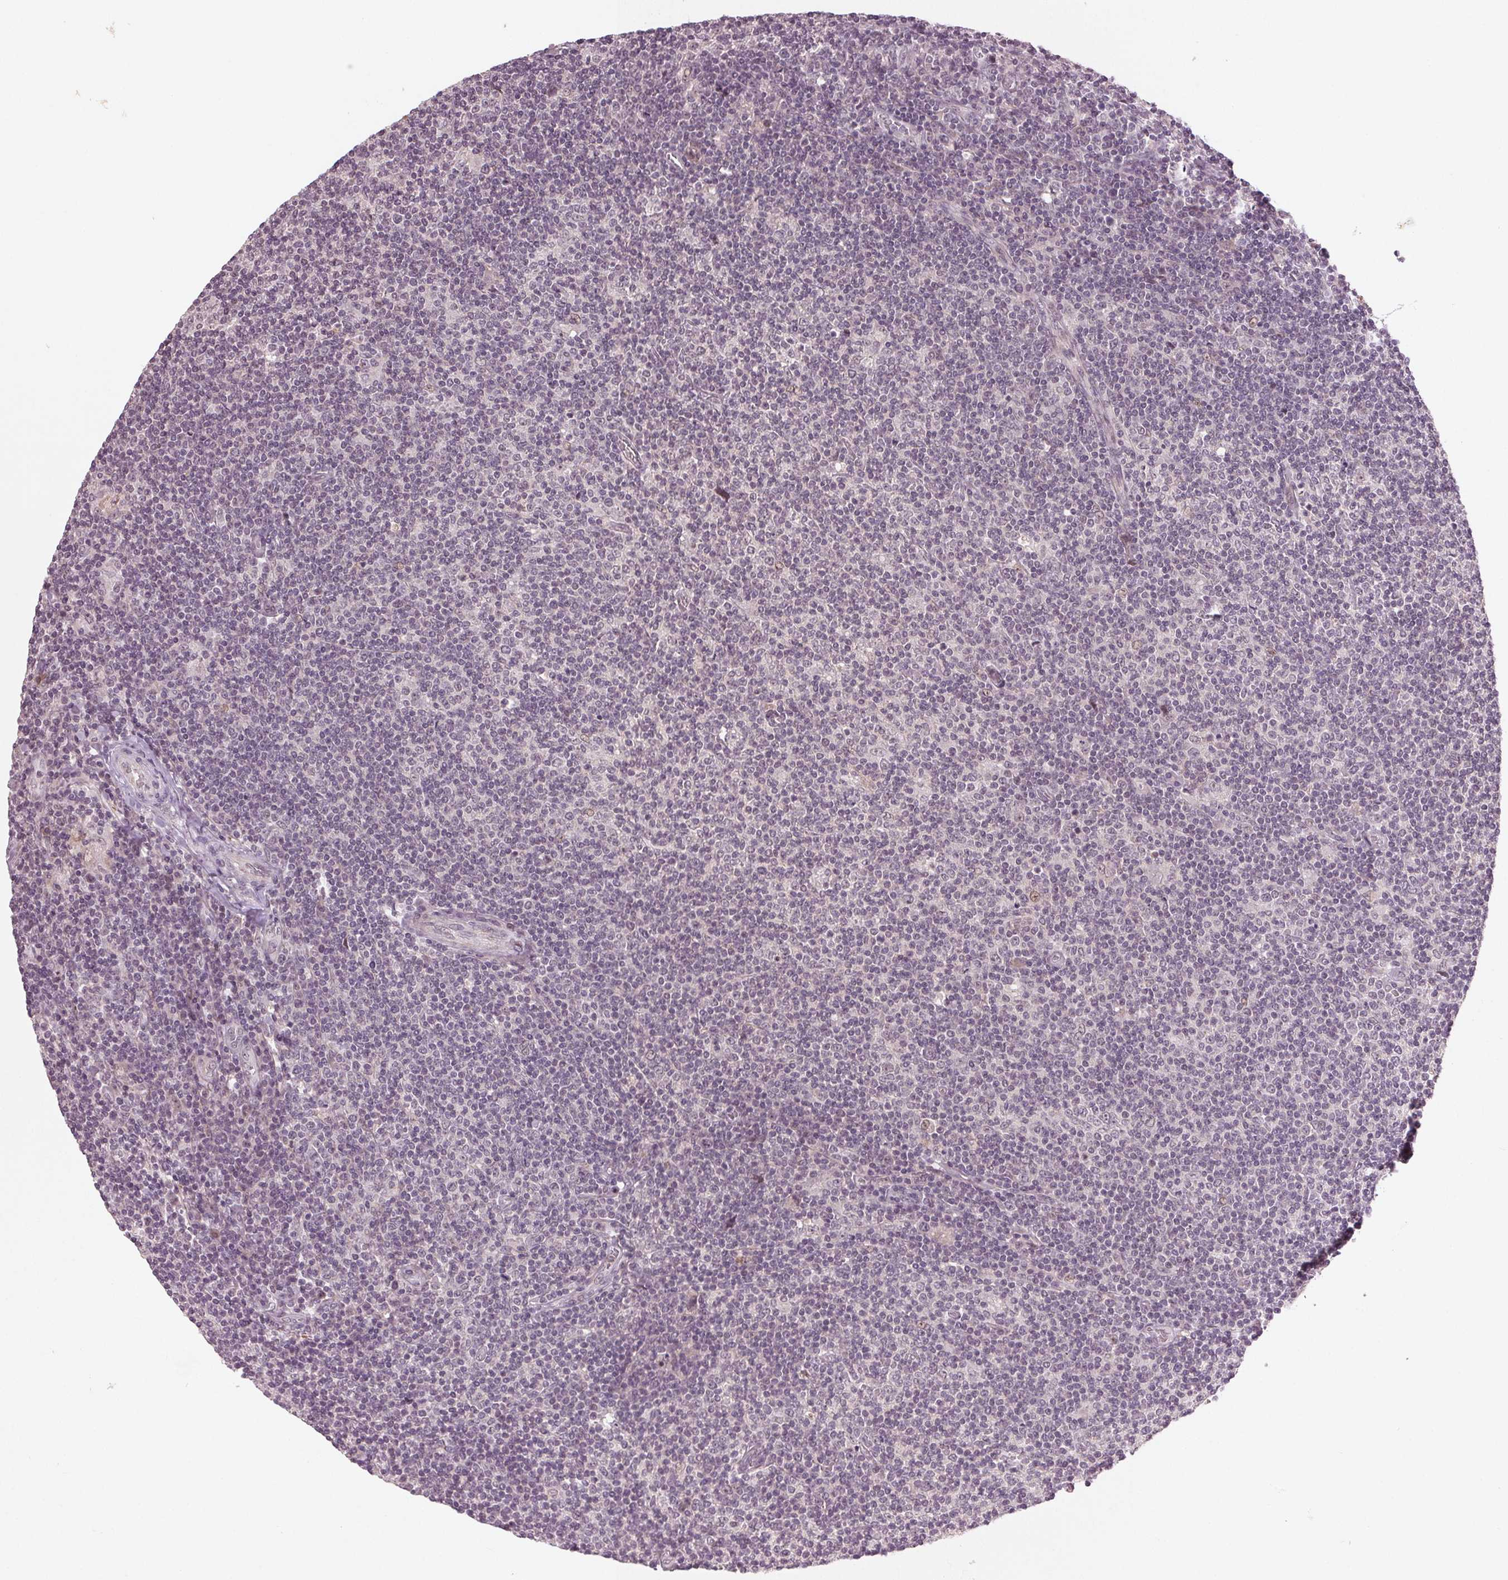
{"staining": {"intensity": "negative", "quantity": "none", "location": "none"}, "tissue": "lymphoma", "cell_type": "Tumor cells", "image_type": "cancer", "snomed": [{"axis": "morphology", "description": "Hodgkin's disease, NOS"}, {"axis": "topography", "description": "Lymph node"}], "caption": "Immunohistochemical staining of human Hodgkin's disease exhibits no significant staining in tumor cells.", "gene": "TUB", "patient": {"sex": "male", "age": 40}}